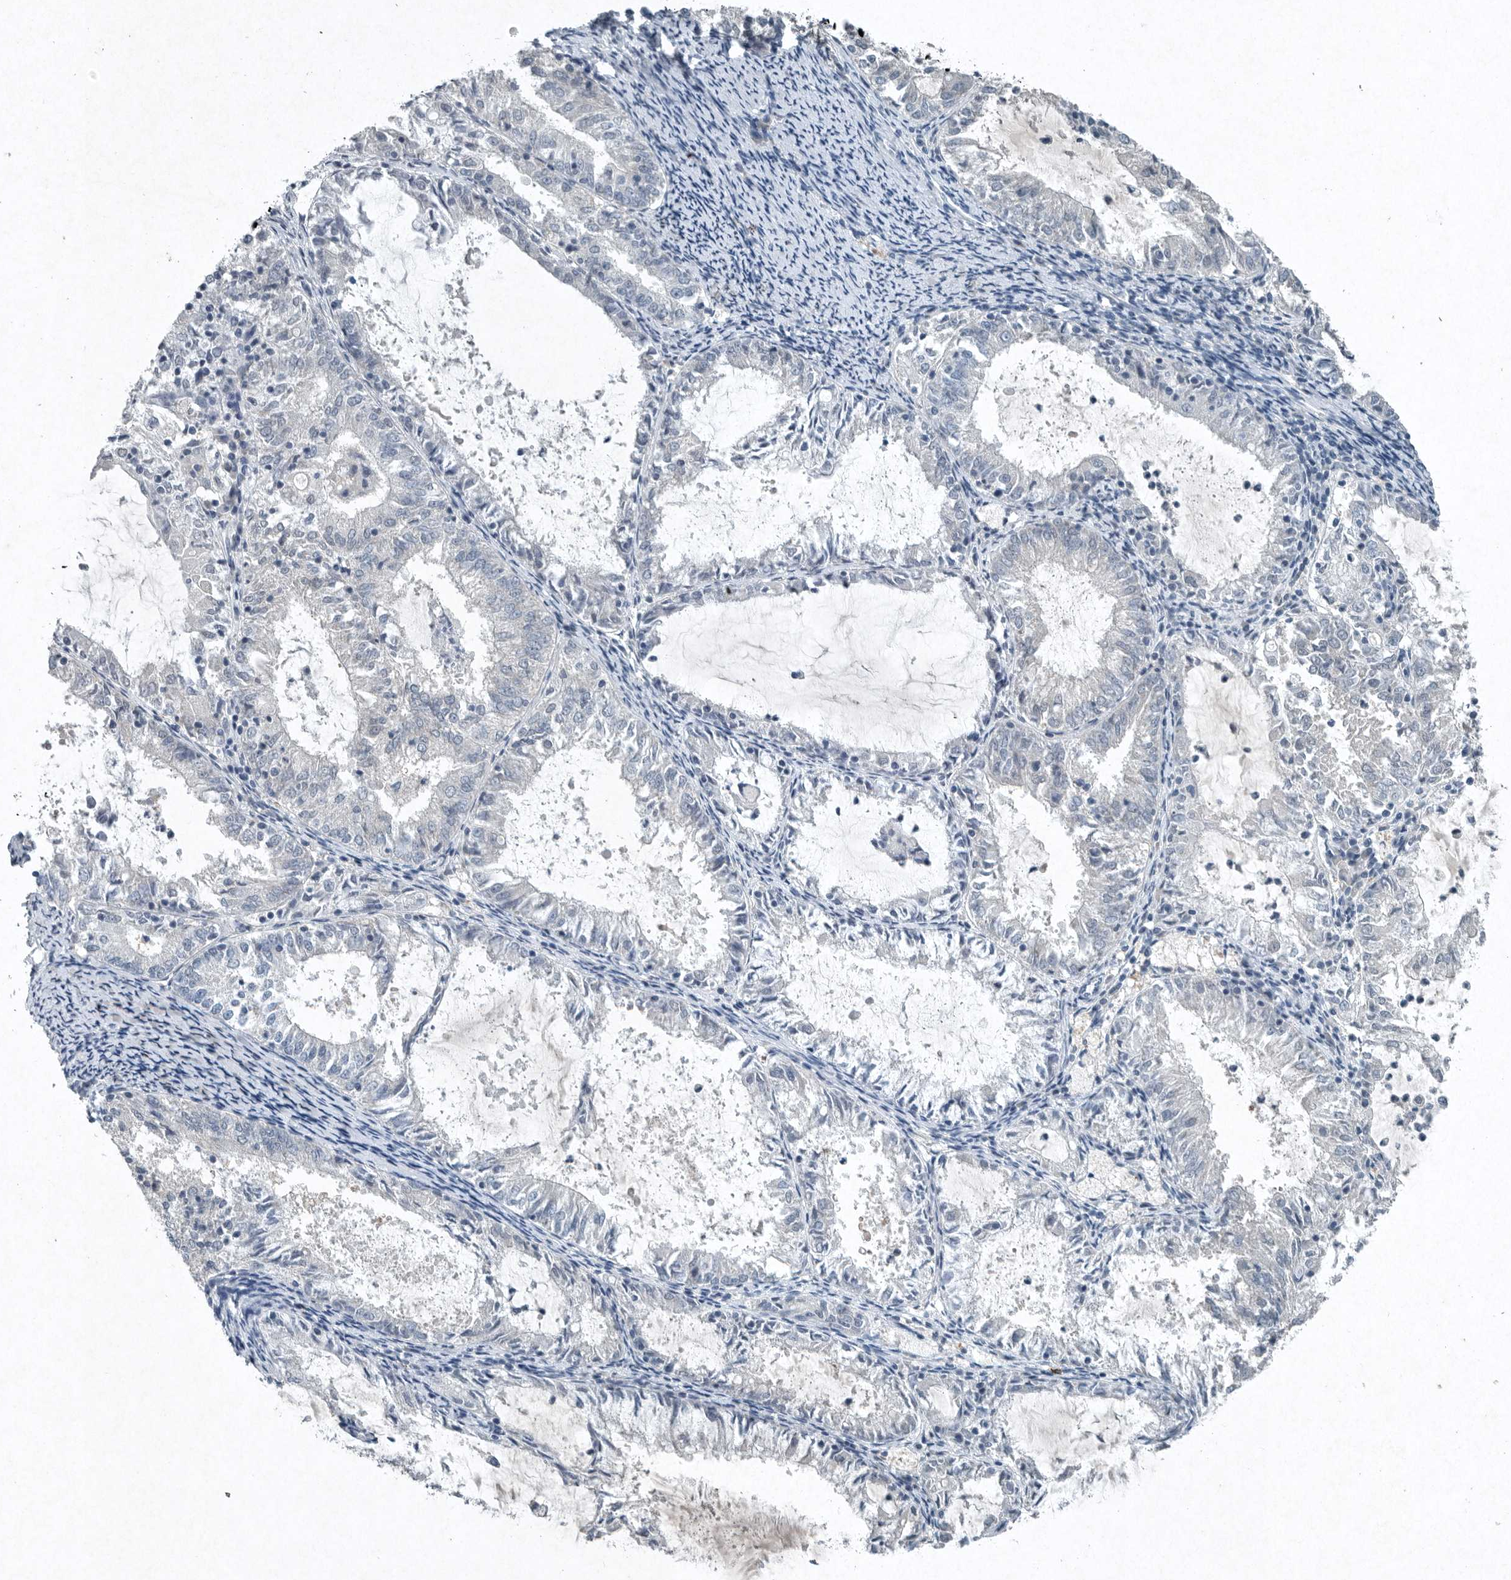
{"staining": {"intensity": "negative", "quantity": "none", "location": "none"}, "tissue": "endometrial cancer", "cell_type": "Tumor cells", "image_type": "cancer", "snomed": [{"axis": "morphology", "description": "Adenocarcinoma, NOS"}, {"axis": "topography", "description": "Endometrium"}], "caption": "The immunohistochemistry (IHC) micrograph has no significant staining in tumor cells of endometrial cancer (adenocarcinoma) tissue.", "gene": "IL20", "patient": {"sex": "female", "age": 57}}